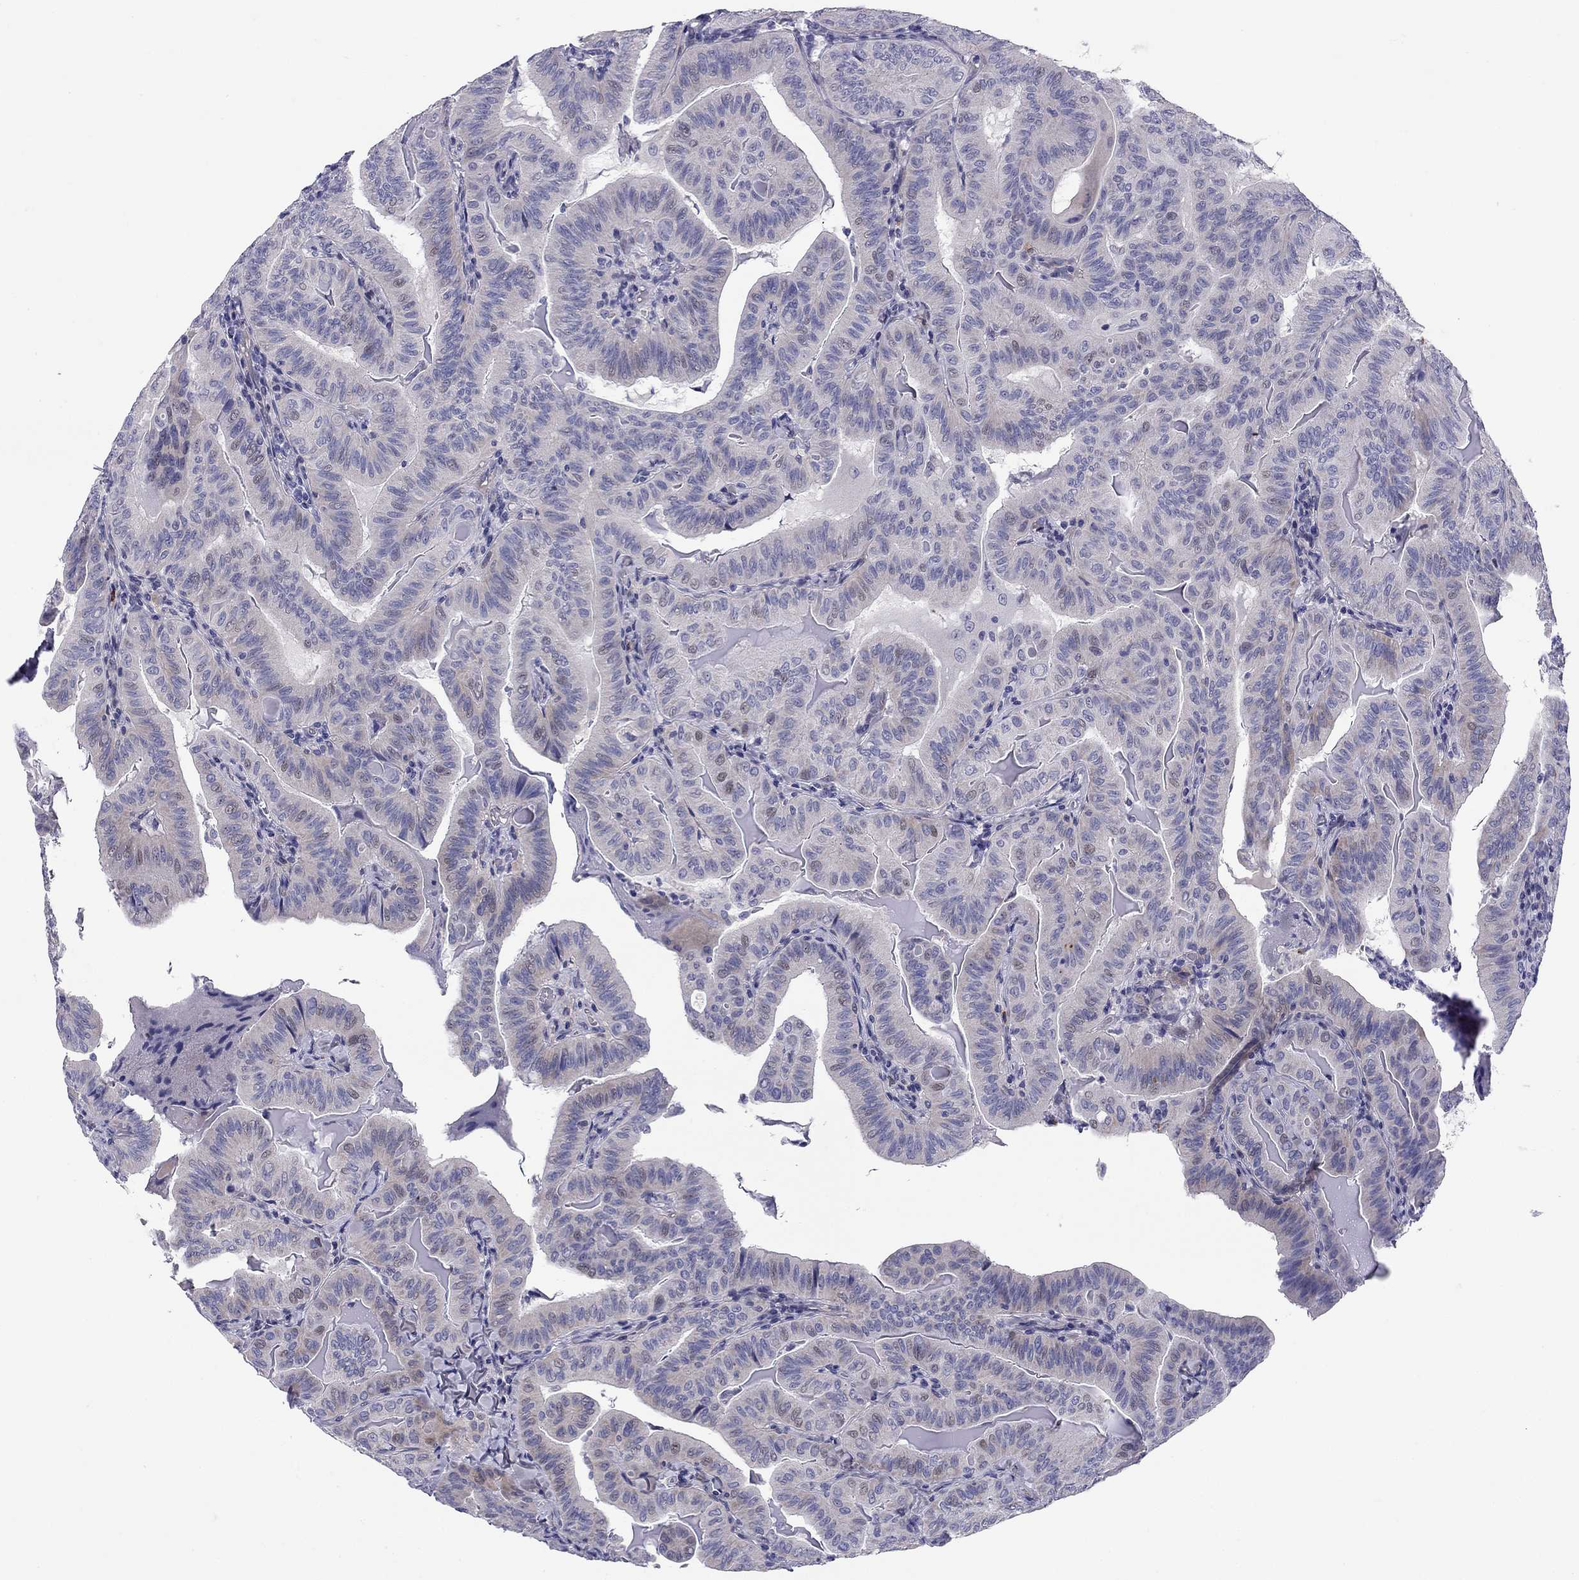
{"staining": {"intensity": "negative", "quantity": "none", "location": "none"}, "tissue": "thyroid cancer", "cell_type": "Tumor cells", "image_type": "cancer", "snomed": [{"axis": "morphology", "description": "Papillary adenocarcinoma, NOS"}, {"axis": "topography", "description": "Thyroid gland"}], "caption": "Immunohistochemical staining of human thyroid papillary adenocarcinoma exhibits no significant staining in tumor cells.", "gene": "C8orf88", "patient": {"sex": "female", "age": 68}}